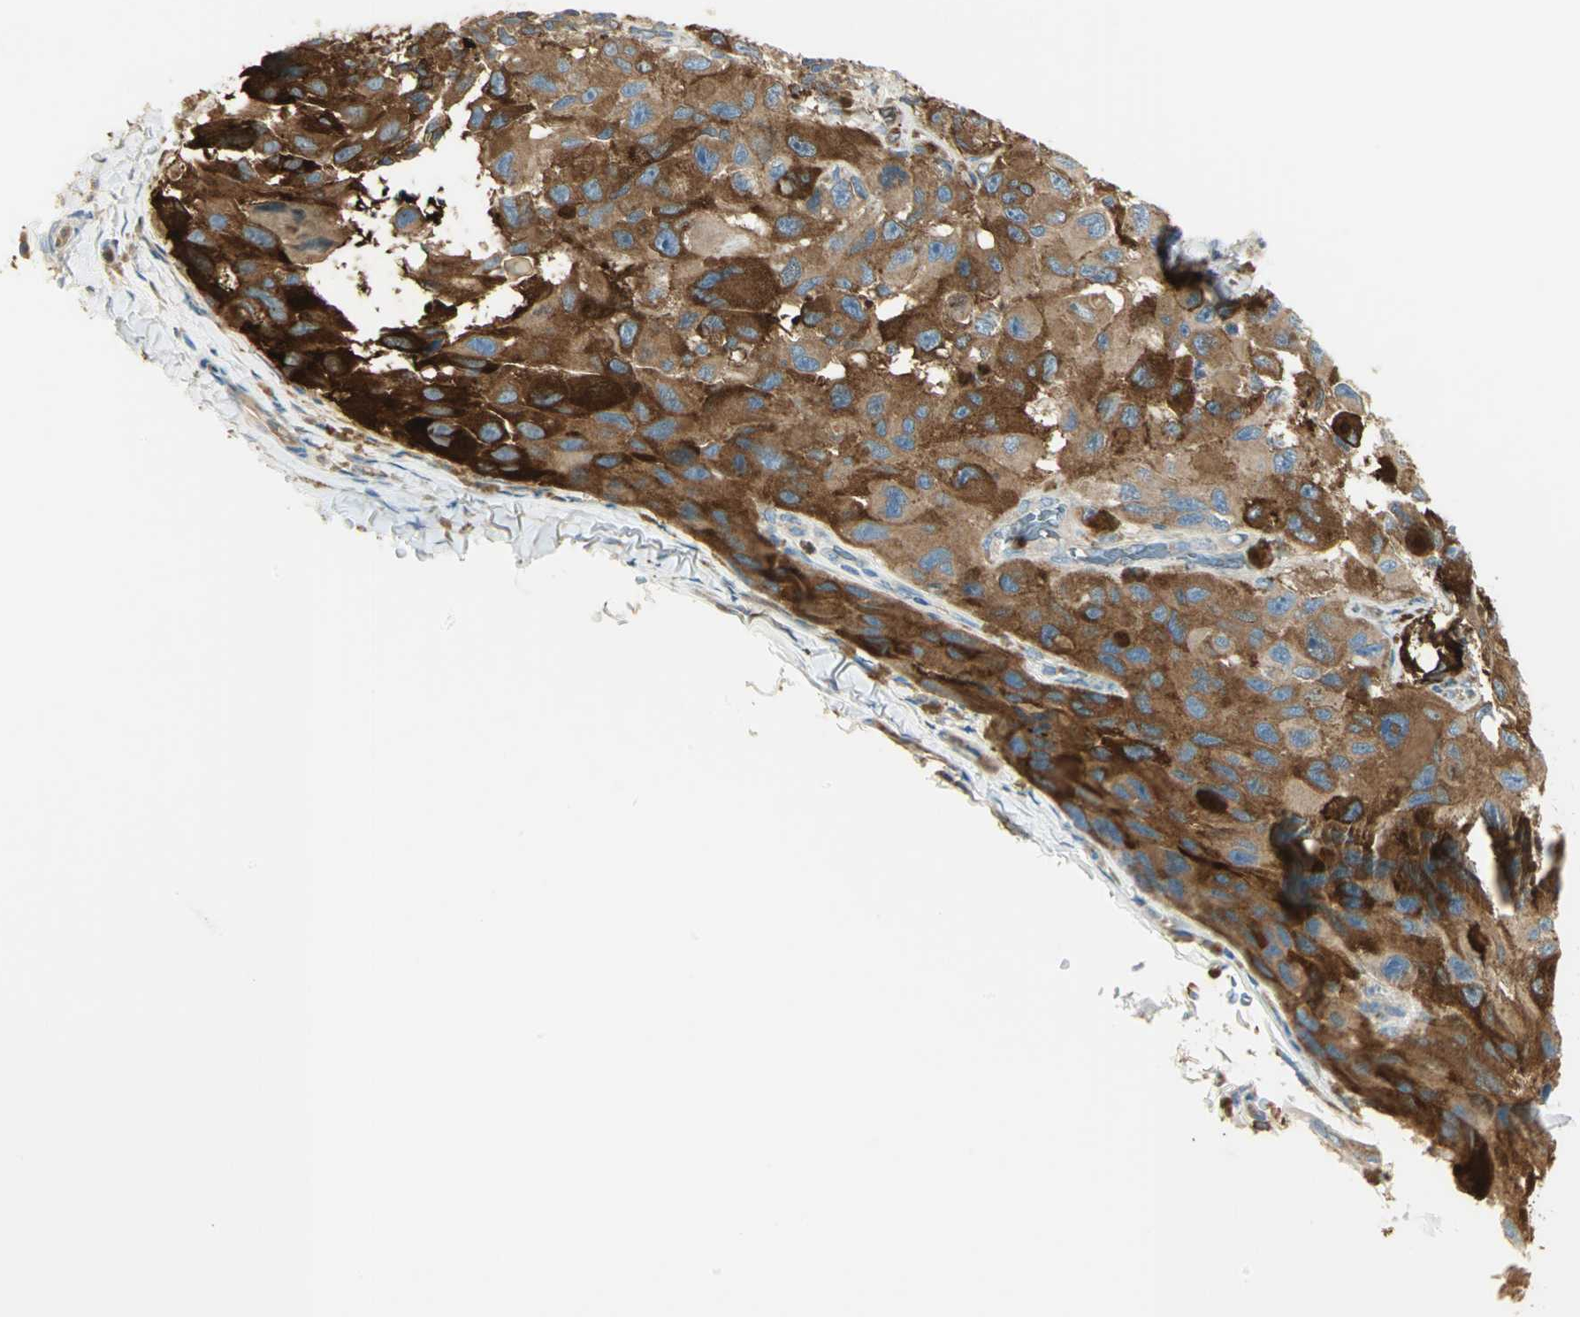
{"staining": {"intensity": "strong", "quantity": ">75%", "location": "cytoplasmic/membranous"}, "tissue": "melanoma", "cell_type": "Tumor cells", "image_type": "cancer", "snomed": [{"axis": "morphology", "description": "Malignant melanoma, NOS"}, {"axis": "topography", "description": "Skin"}], "caption": "IHC image of neoplastic tissue: malignant melanoma stained using immunohistochemistry (IHC) displays high levels of strong protein expression localized specifically in the cytoplasmic/membranous of tumor cells, appearing as a cytoplasmic/membranous brown color.", "gene": "WARS1", "patient": {"sex": "female", "age": 73}}